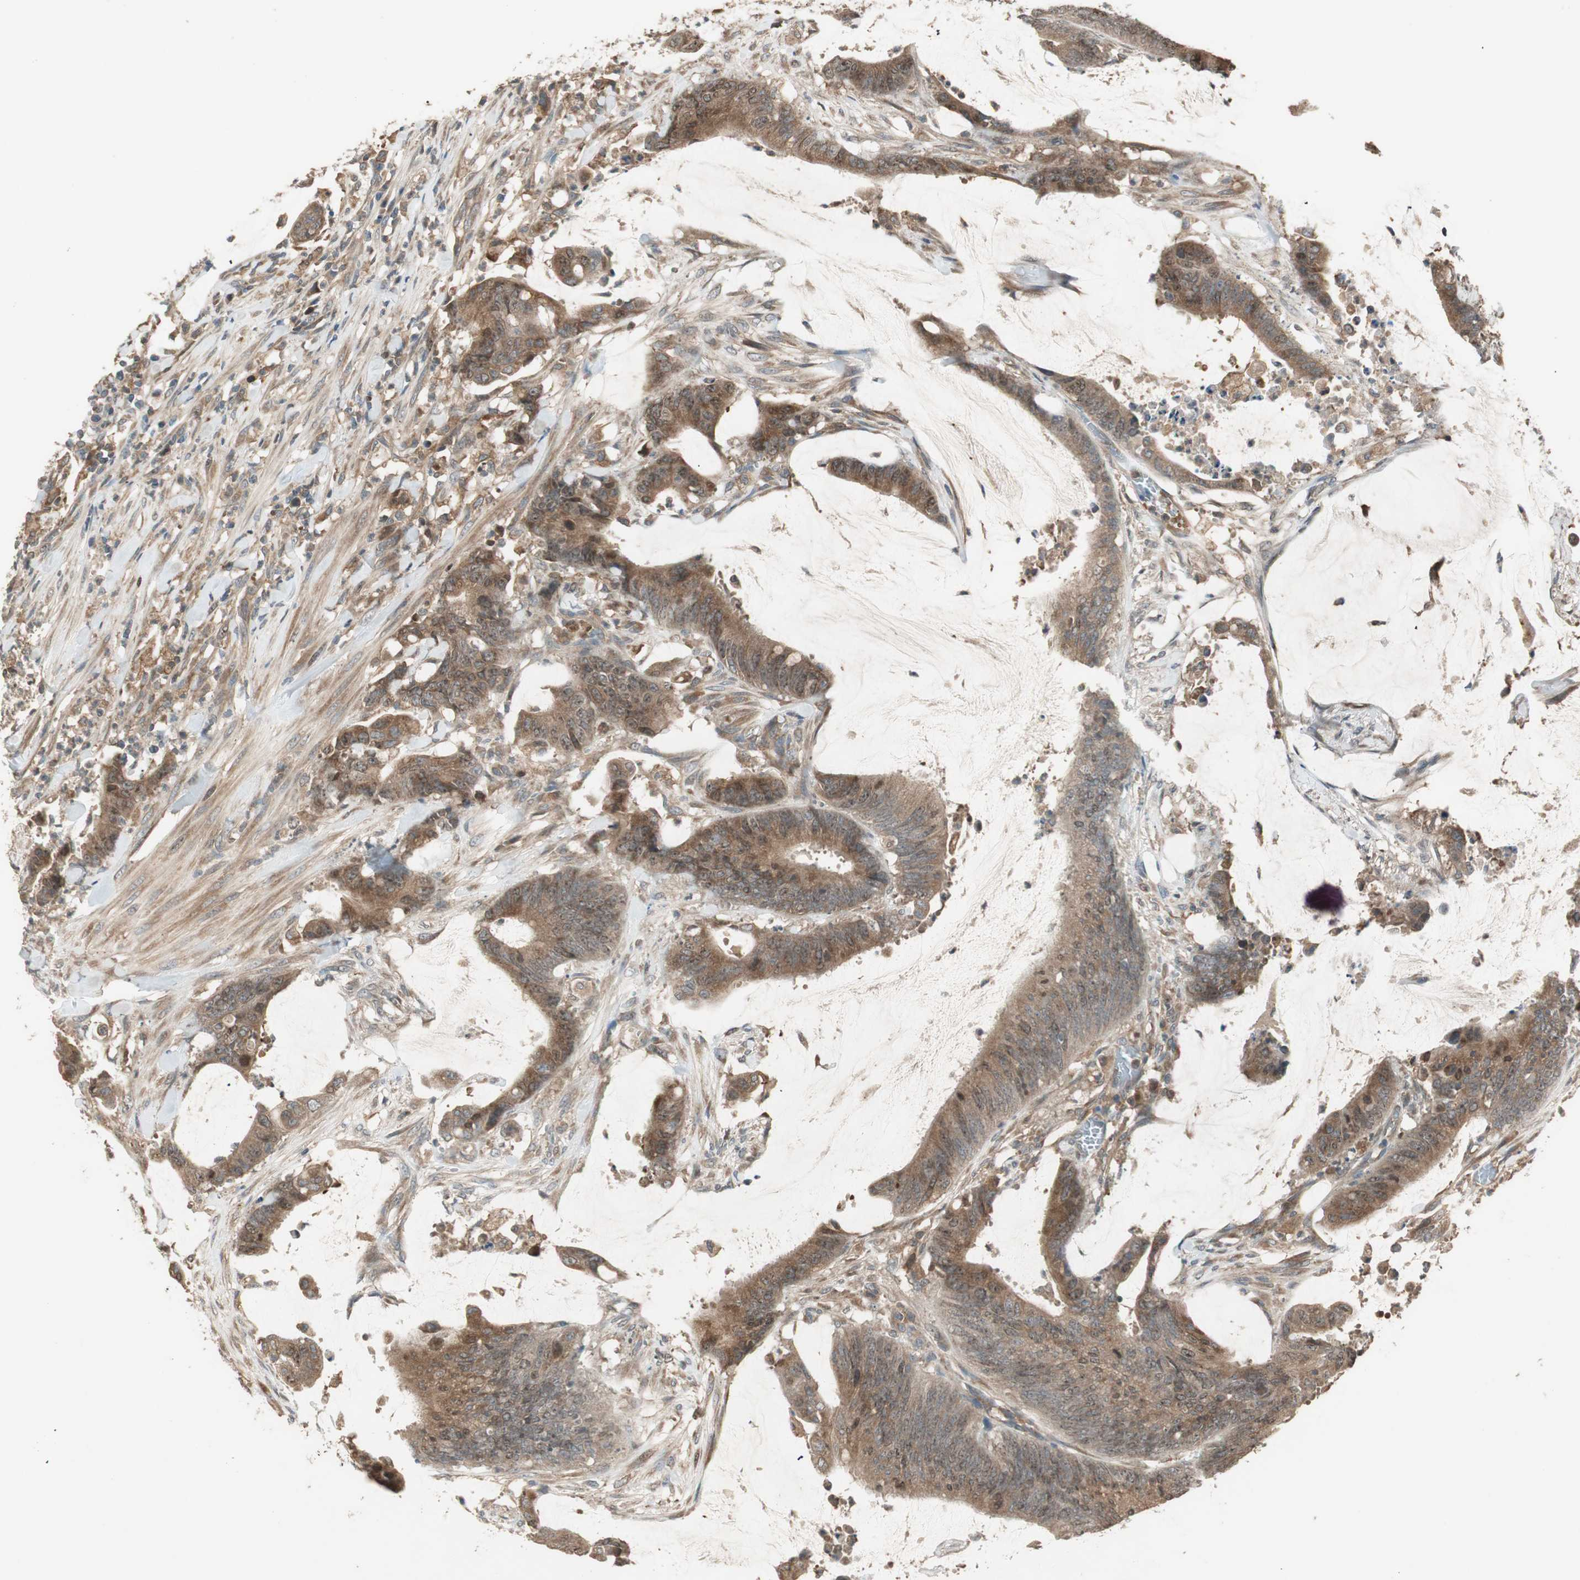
{"staining": {"intensity": "moderate", "quantity": ">75%", "location": "cytoplasmic/membranous"}, "tissue": "colorectal cancer", "cell_type": "Tumor cells", "image_type": "cancer", "snomed": [{"axis": "morphology", "description": "Adenocarcinoma, NOS"}, {"axis": "topography", "description": "Rectum"}], "caption": "Adenocarcinoma (colorectal) stained with a protein marker reveals moderate staining in tumor cells.", "gene": "ATP6AP2", "patient": {"sex": "female", "age": 66}}